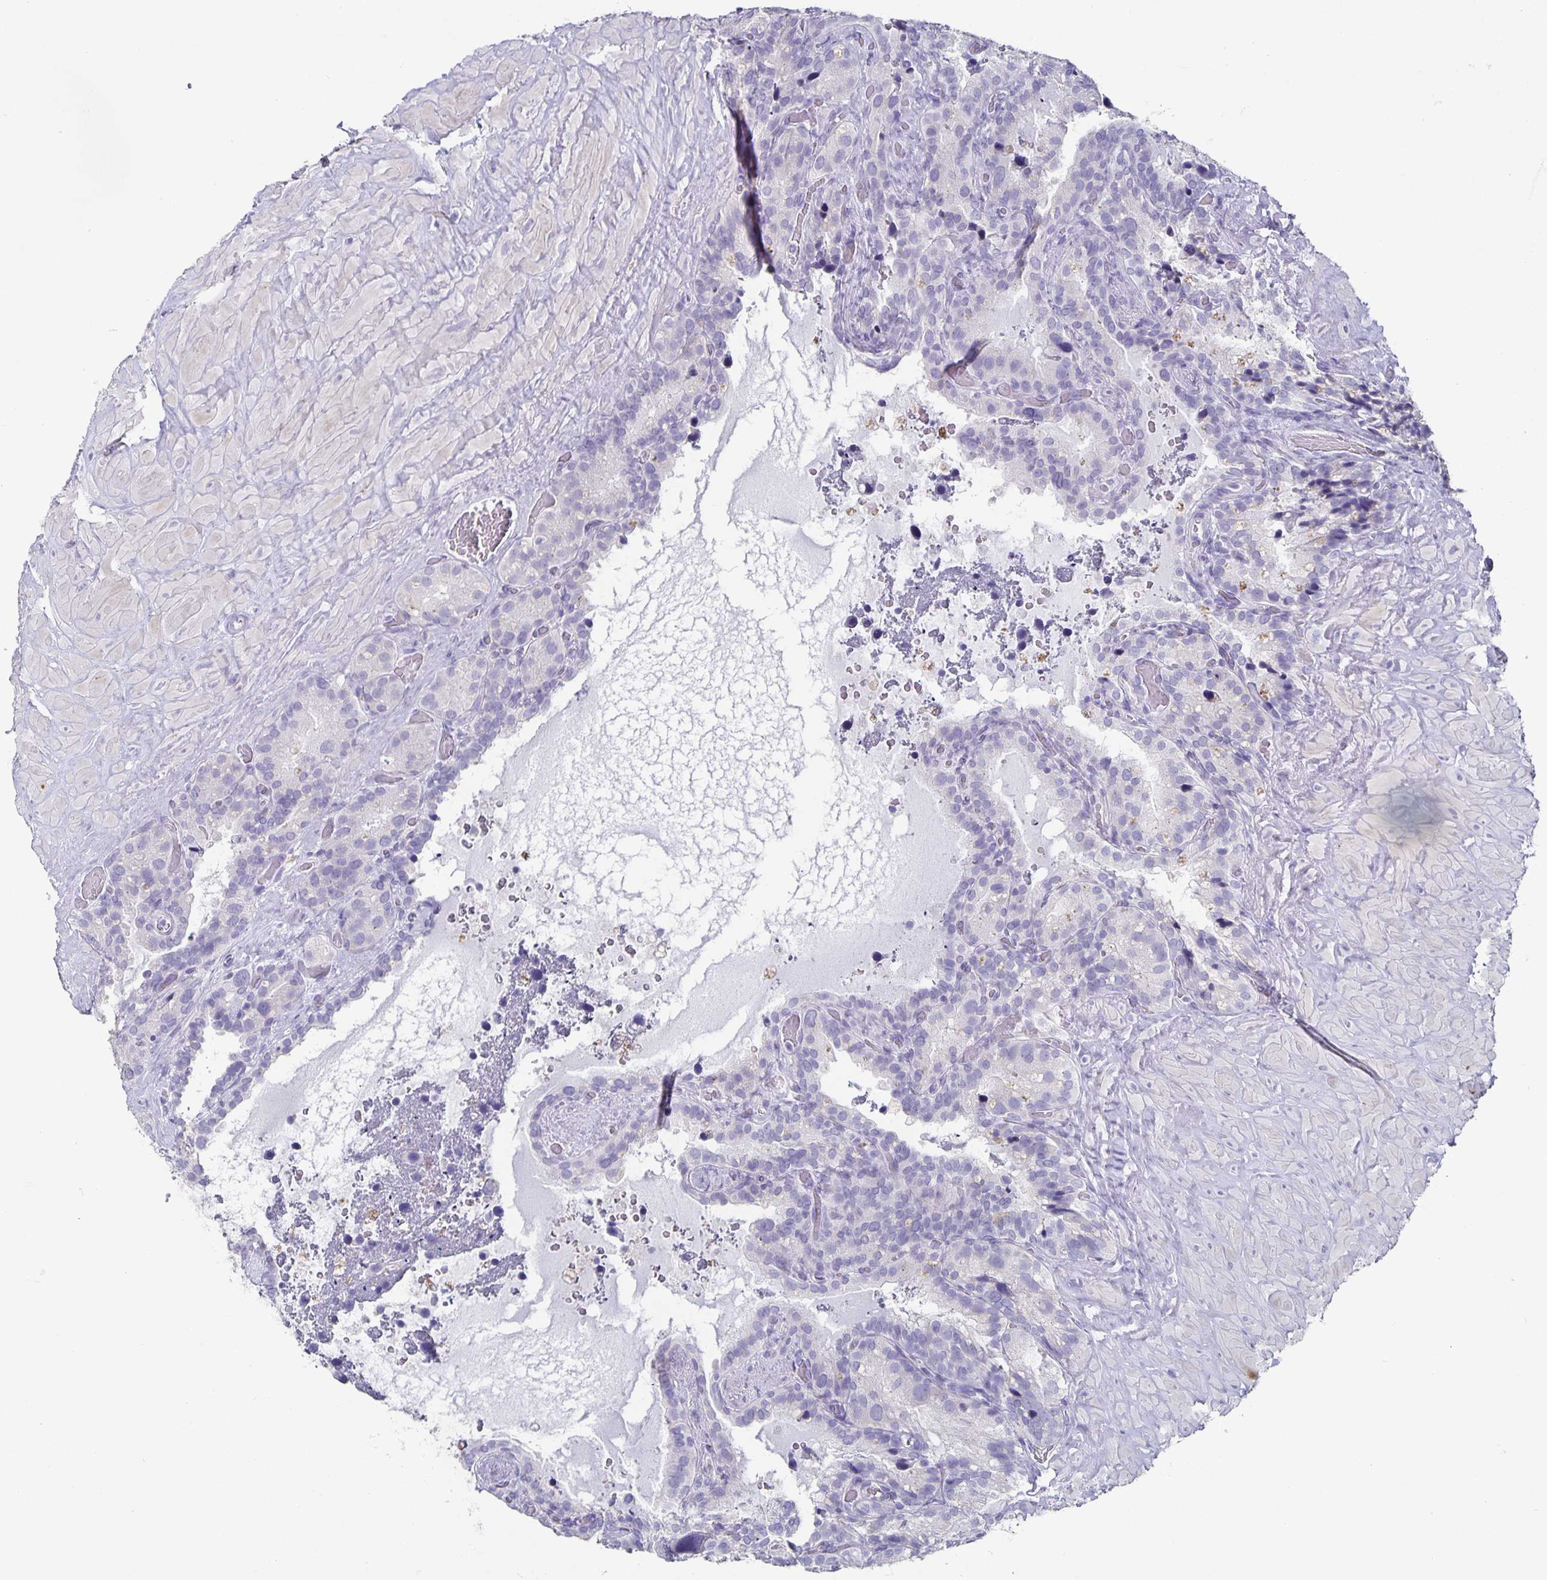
{"staining": {"intensity": "negative", "quantity": "none", "location": "none"}, "tissue": "seminal vesicle", "cell_type": "Glandular cells", "image_type": "normal", "snomed": [{"axis": "morphology", "description": "Normal tissue, NOS"}, {"axis": "topography", "description": "Seminal veicle"}], "caption": "Immunohistochemistry micrograph of unremarkable human seminal vesicle stained for a protein (brown), which demonstrates no staining in glandular cells. (Immunohistochemistry, brightfield microscopy, high magnification).", "gene": "CHGA", "patient": {"sex": "male", "age": 60}}